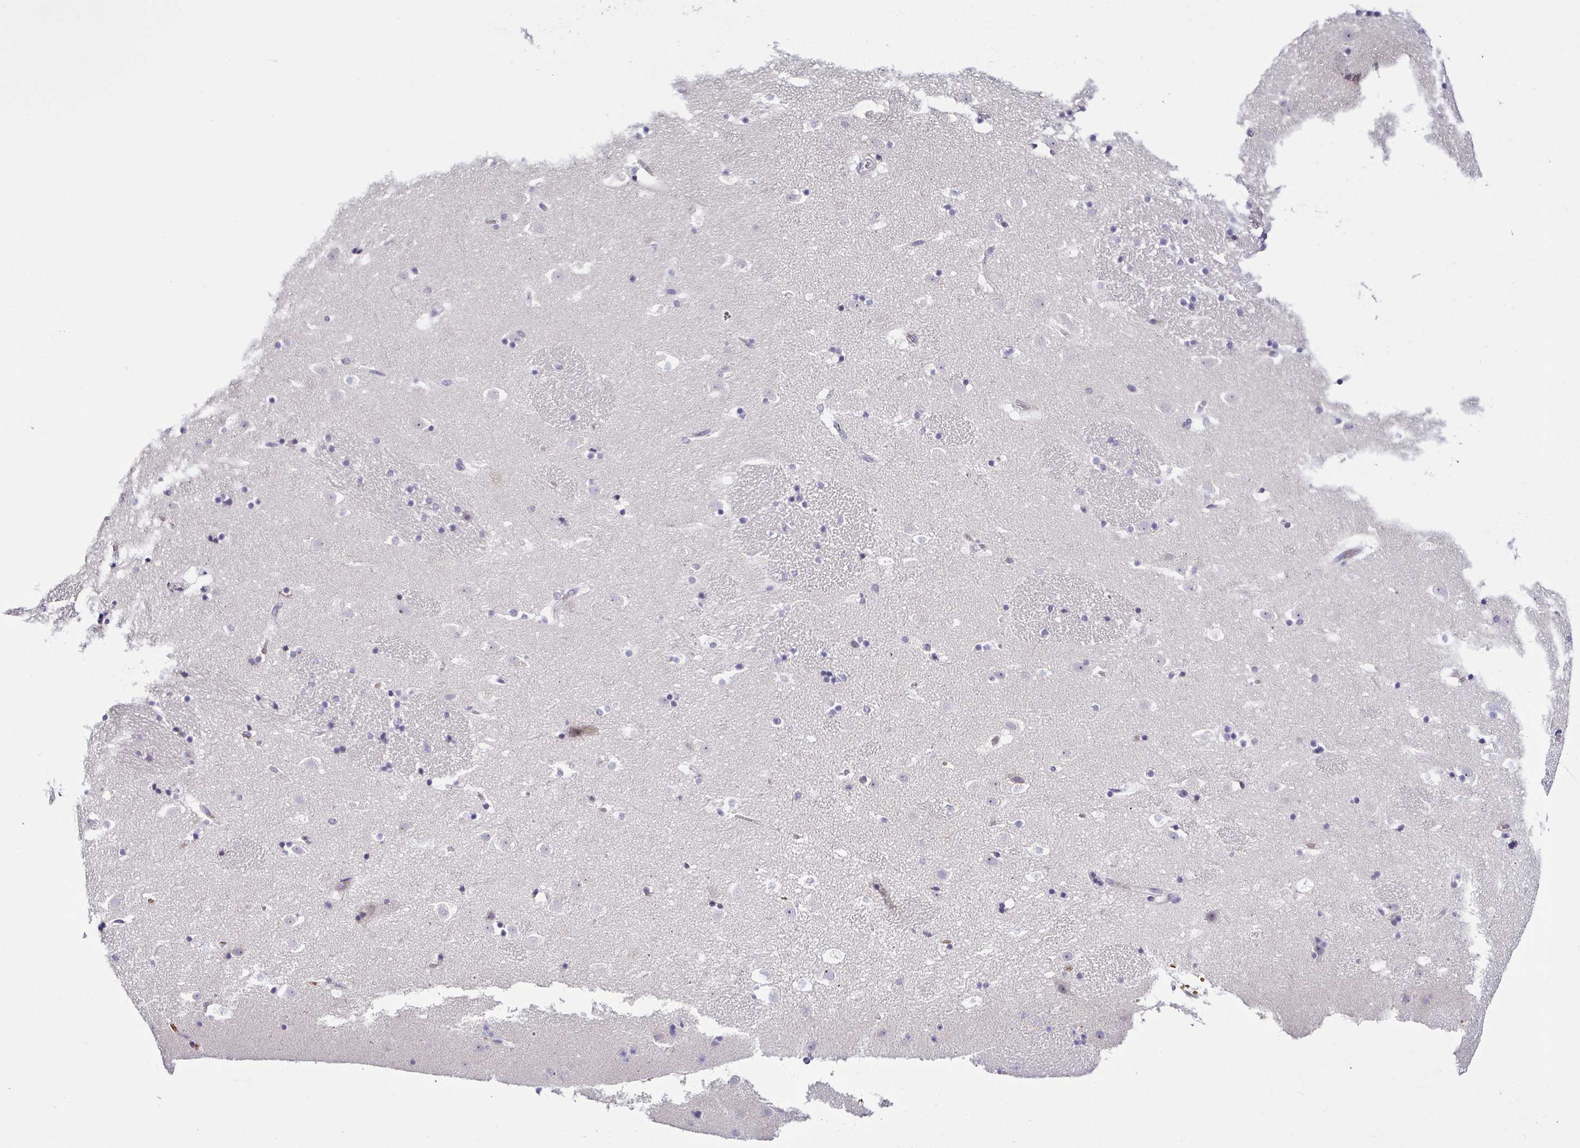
{"staining": {"intensity": "negative", "quantity": "none", "location": "none"}, "tissue": "caudate", "cell_type": "Glial cells", "image_type": "normal", "snomed": [{"axis": "morphology", "description": "Normal tissue, NOS"}, {"axis": "topography", "description": "Lateral ventricle wall"}], "caption": "Histopathology image shows no protein expression in glial cells of unremarkable caudate.", "gene": "FAM162B", "patient": {"sex": "male", "age": 37}}